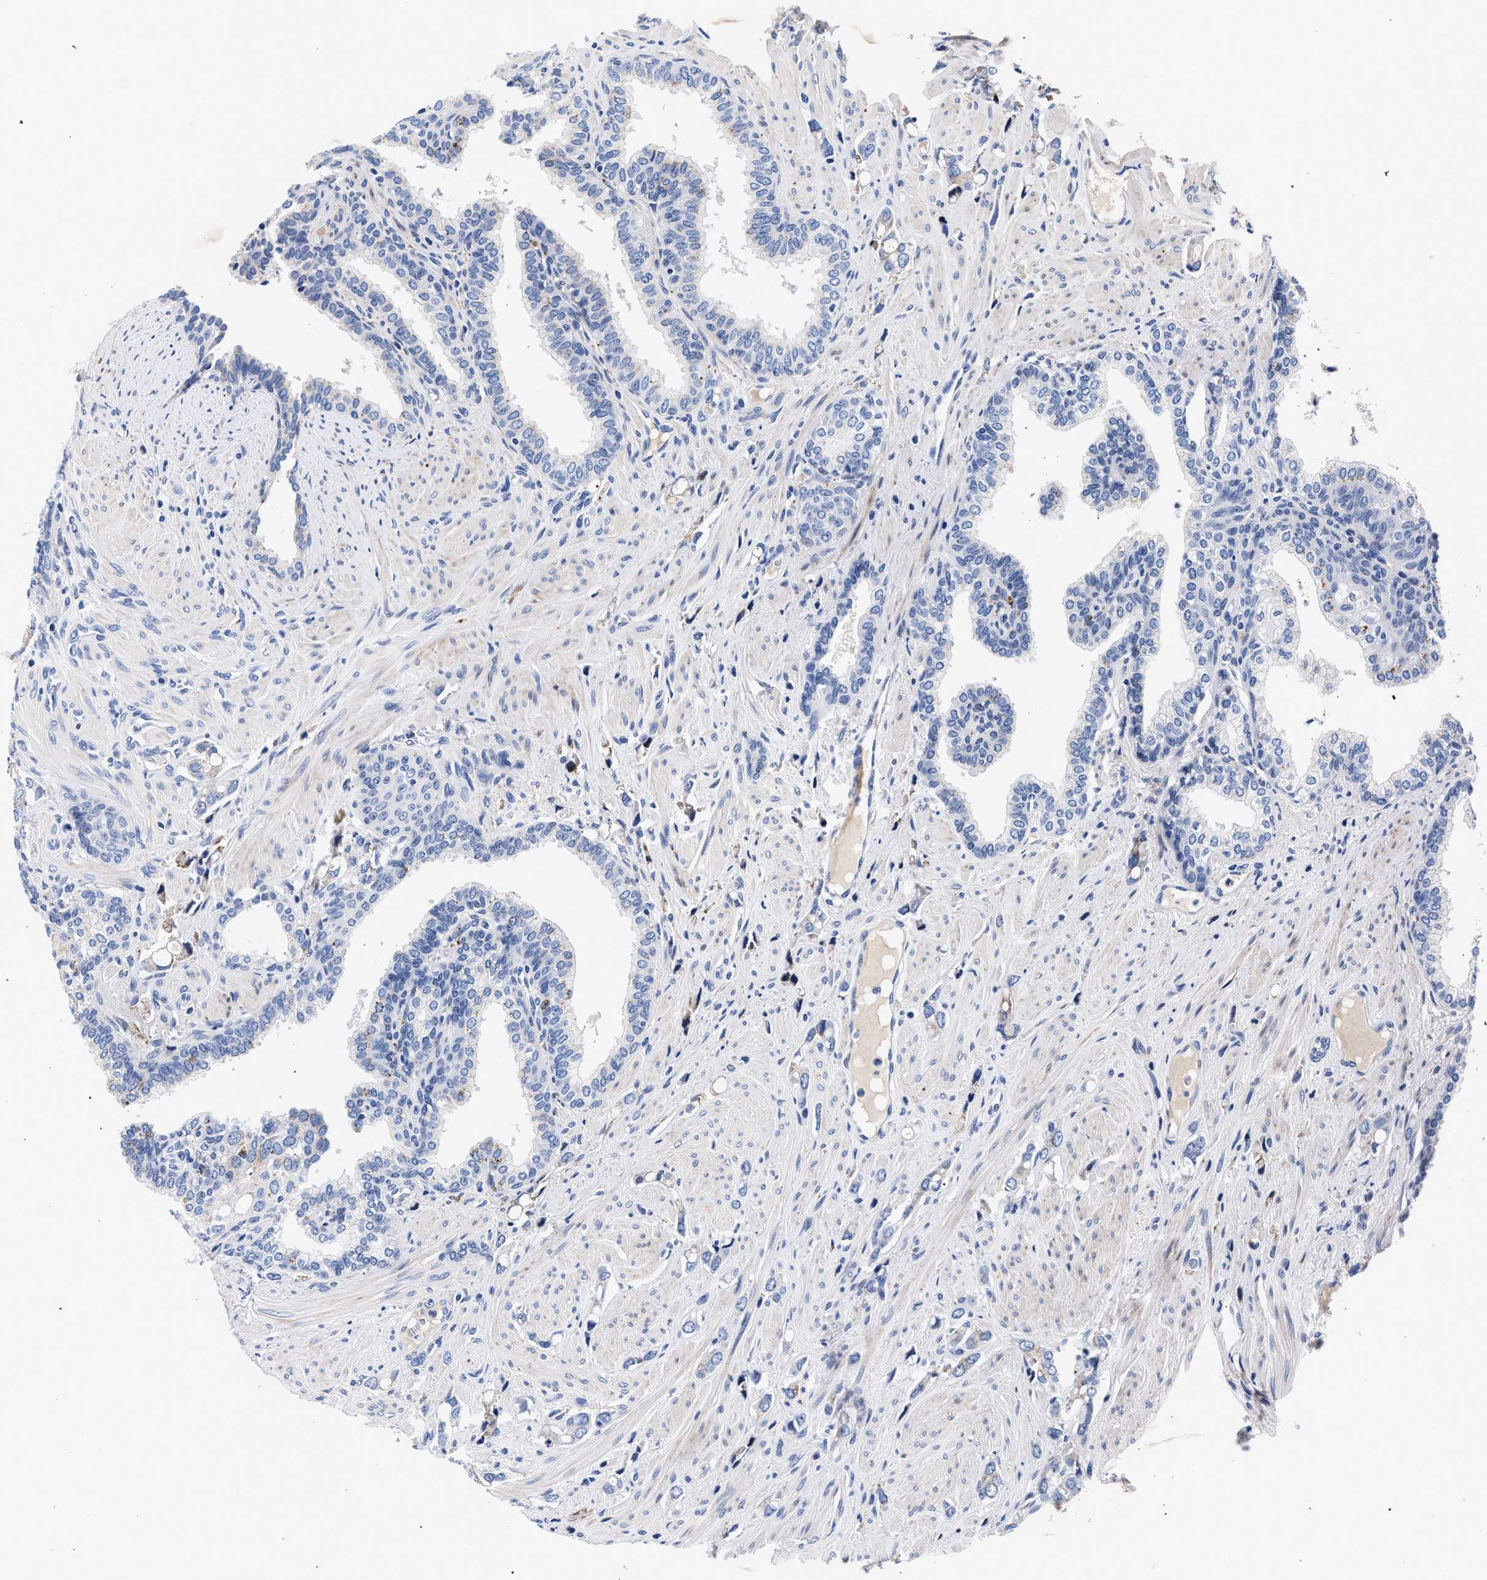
{"staining": {"intensity": "weak", "quantity": "<25%", "location": "cytoplasmic/membranous"}, "tissue": "prostate cancer", "cell_type": "Tumor cells", "image_type": "cancer", "snomed": [{"axis": "morphology", "description": "Adenocarcinoma, High grade"}, {"axis": "topography", "description": "Prostate"}], "caption": "The image demonstrates no significant expression in tumor cells of prostate cancer (adenocarcinoma (high-grade)). Brightfield microscopy of immunohistochemistry stained with DAB (brown) and hematoxylin (blue), captured at high magnification.", "gene": "ACOX1", "patient": {"sex": "male", "age": 52}}